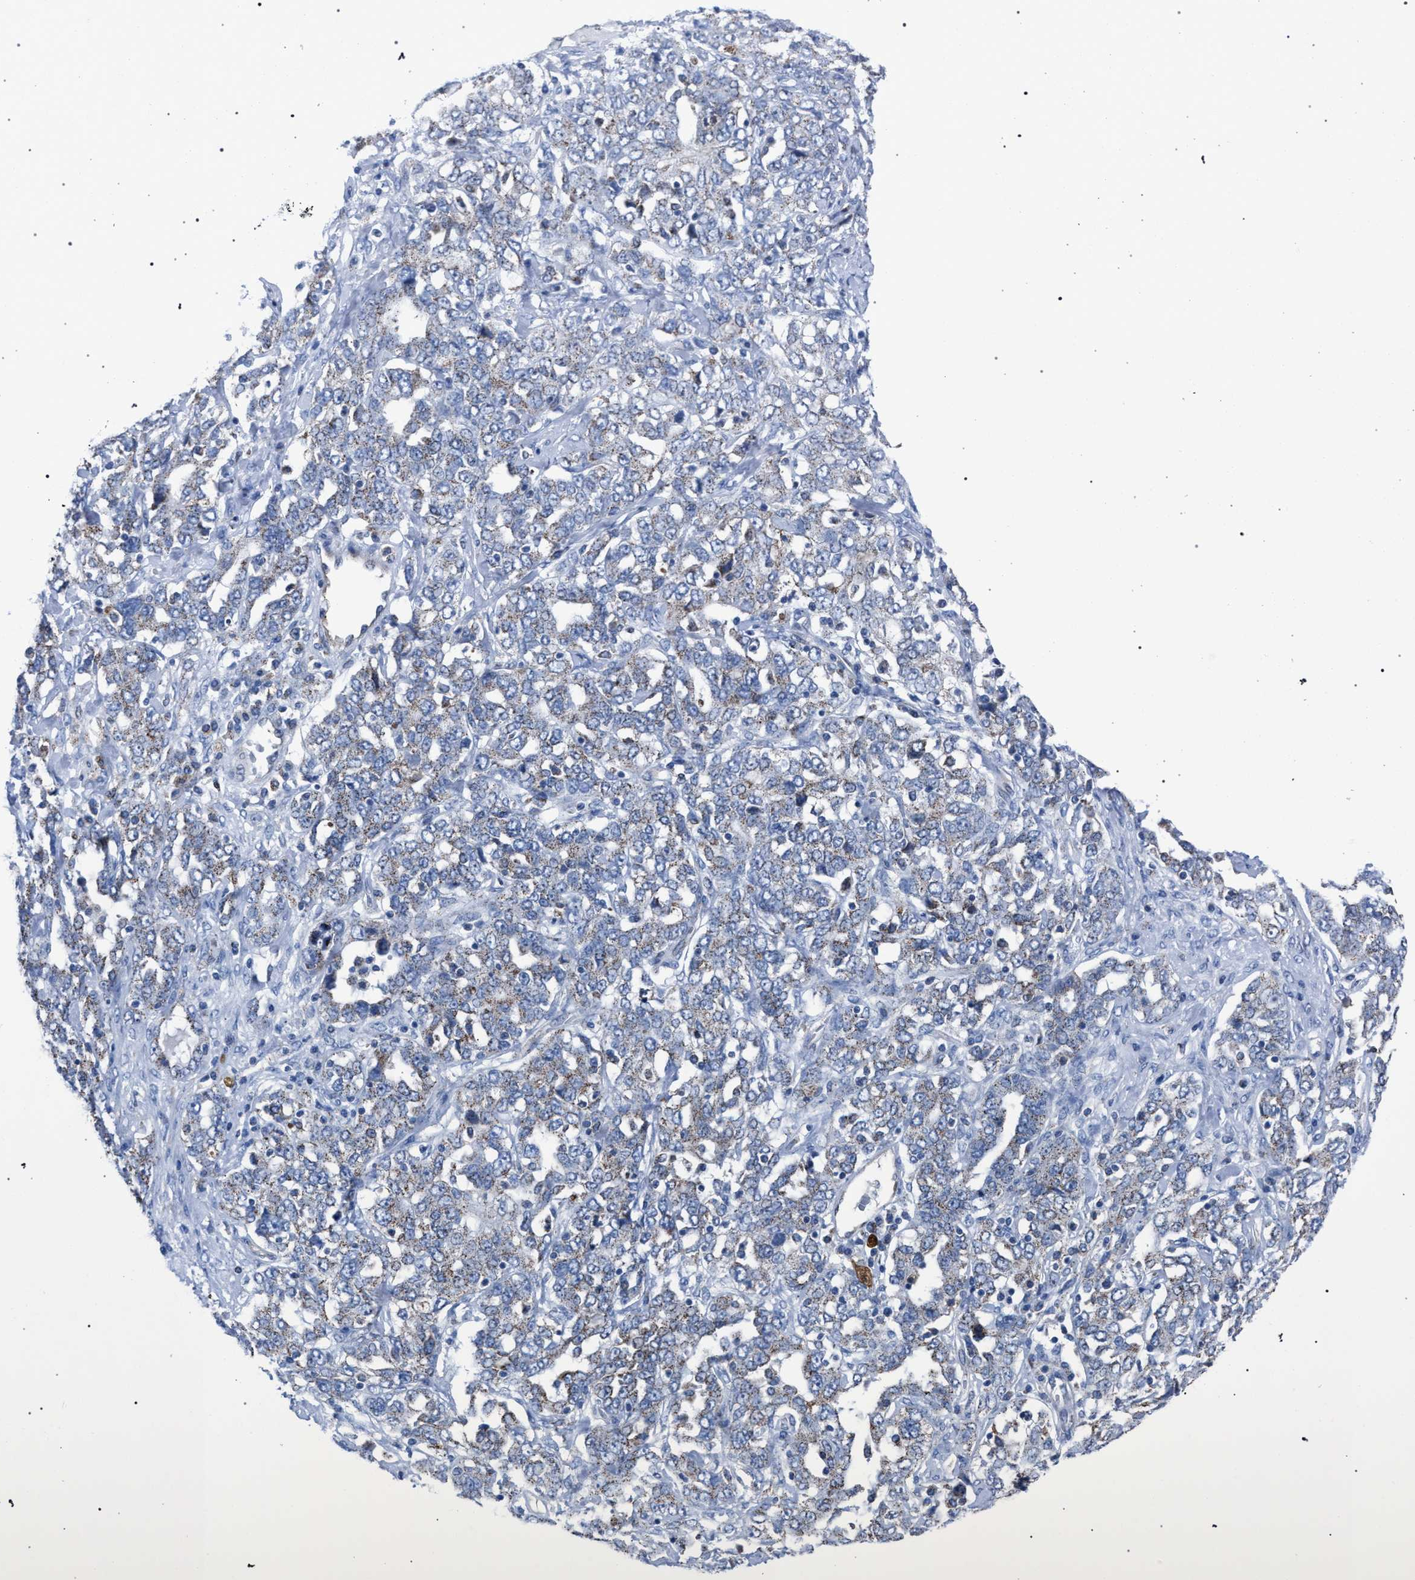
{"staining": {"intensity": "weak", "quantity": "25%-75%", "location": "cytoplasmic/membranous"}, "tissue": "ovarian cancer", "cell_type": "Tumor cells", "image_type": "cancer", "snomed": [{"axis": "morphology", "description": "Carcinoma, endometroid"}, {"axis": "topography", "description": "Ovary"}], "caption": "A photomicrograph showing weak cytoplasmic/membranous expression in approximately 25%-75% of tumor cells in ovarian cancer (endometroid carcinoma), as visualized by brown immunohistochemical staining.", "gene": "HSD17B4", "patient": {"sex": "female", "age": 62}}